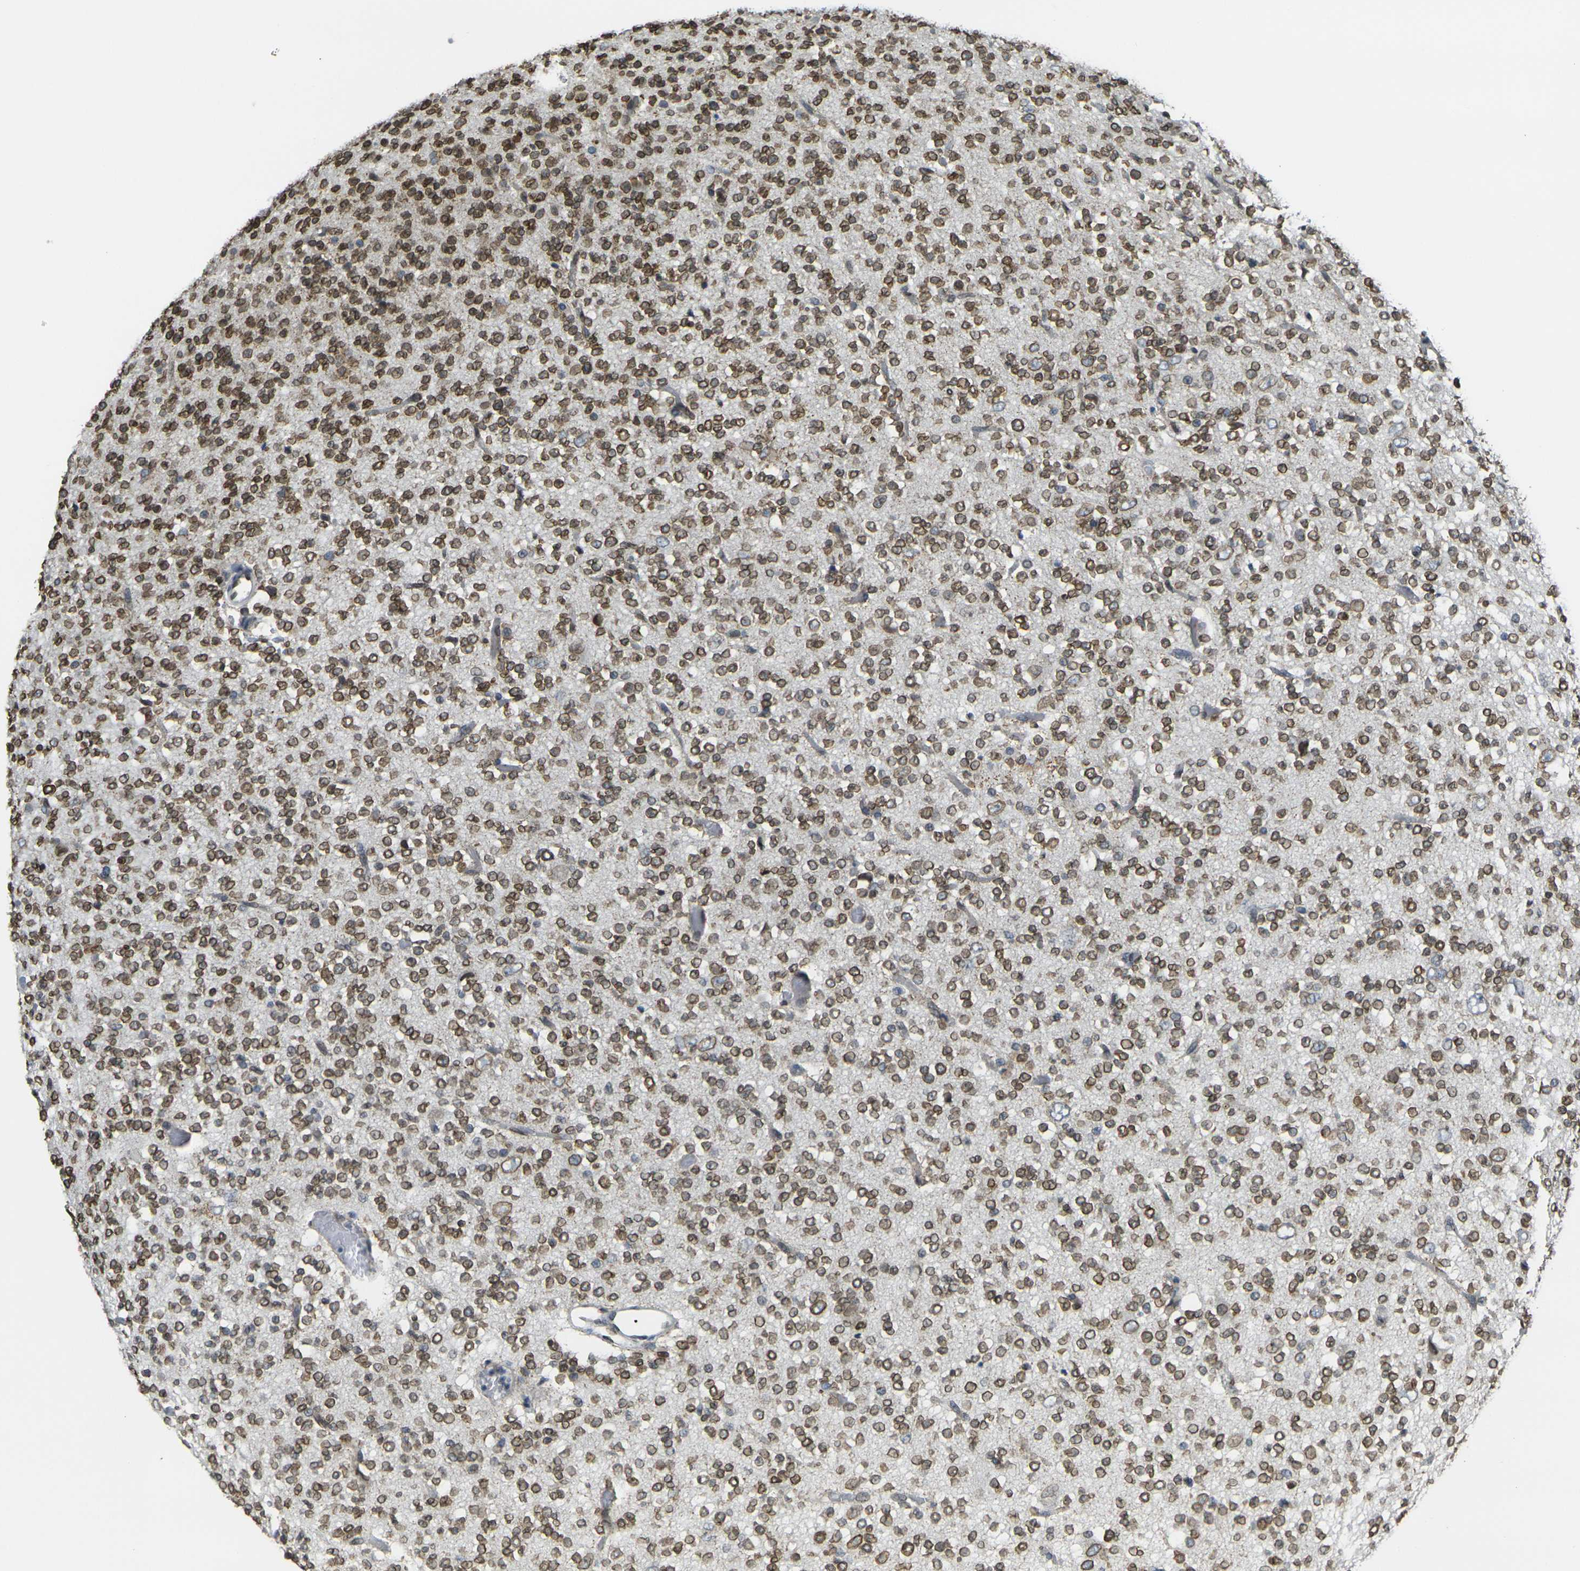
{"staining": {"intensity": "moderate", "quantity": ">75%", "location": "cytoplasmic/membranous,nuclear"}, "tissue": "glioma", "cell_type": "Tumor cells", "image_type": "cancer", "snomed": [{"axis": "morphology", "description": "Glioma, malignant, Low grade"}, {"axis": "topography", "description": "Brain"}], "caption": "Moderate cytoplasmic/membranous and nuclear positivity is present in about >75% of tumor cells in glioma. Using DAB (brown) and hematoxylin (blue) stains, captured at high magnification using brightfield microscopy.", "gene": "BRDT", "patient": {"sex": "male", "age": 38}}